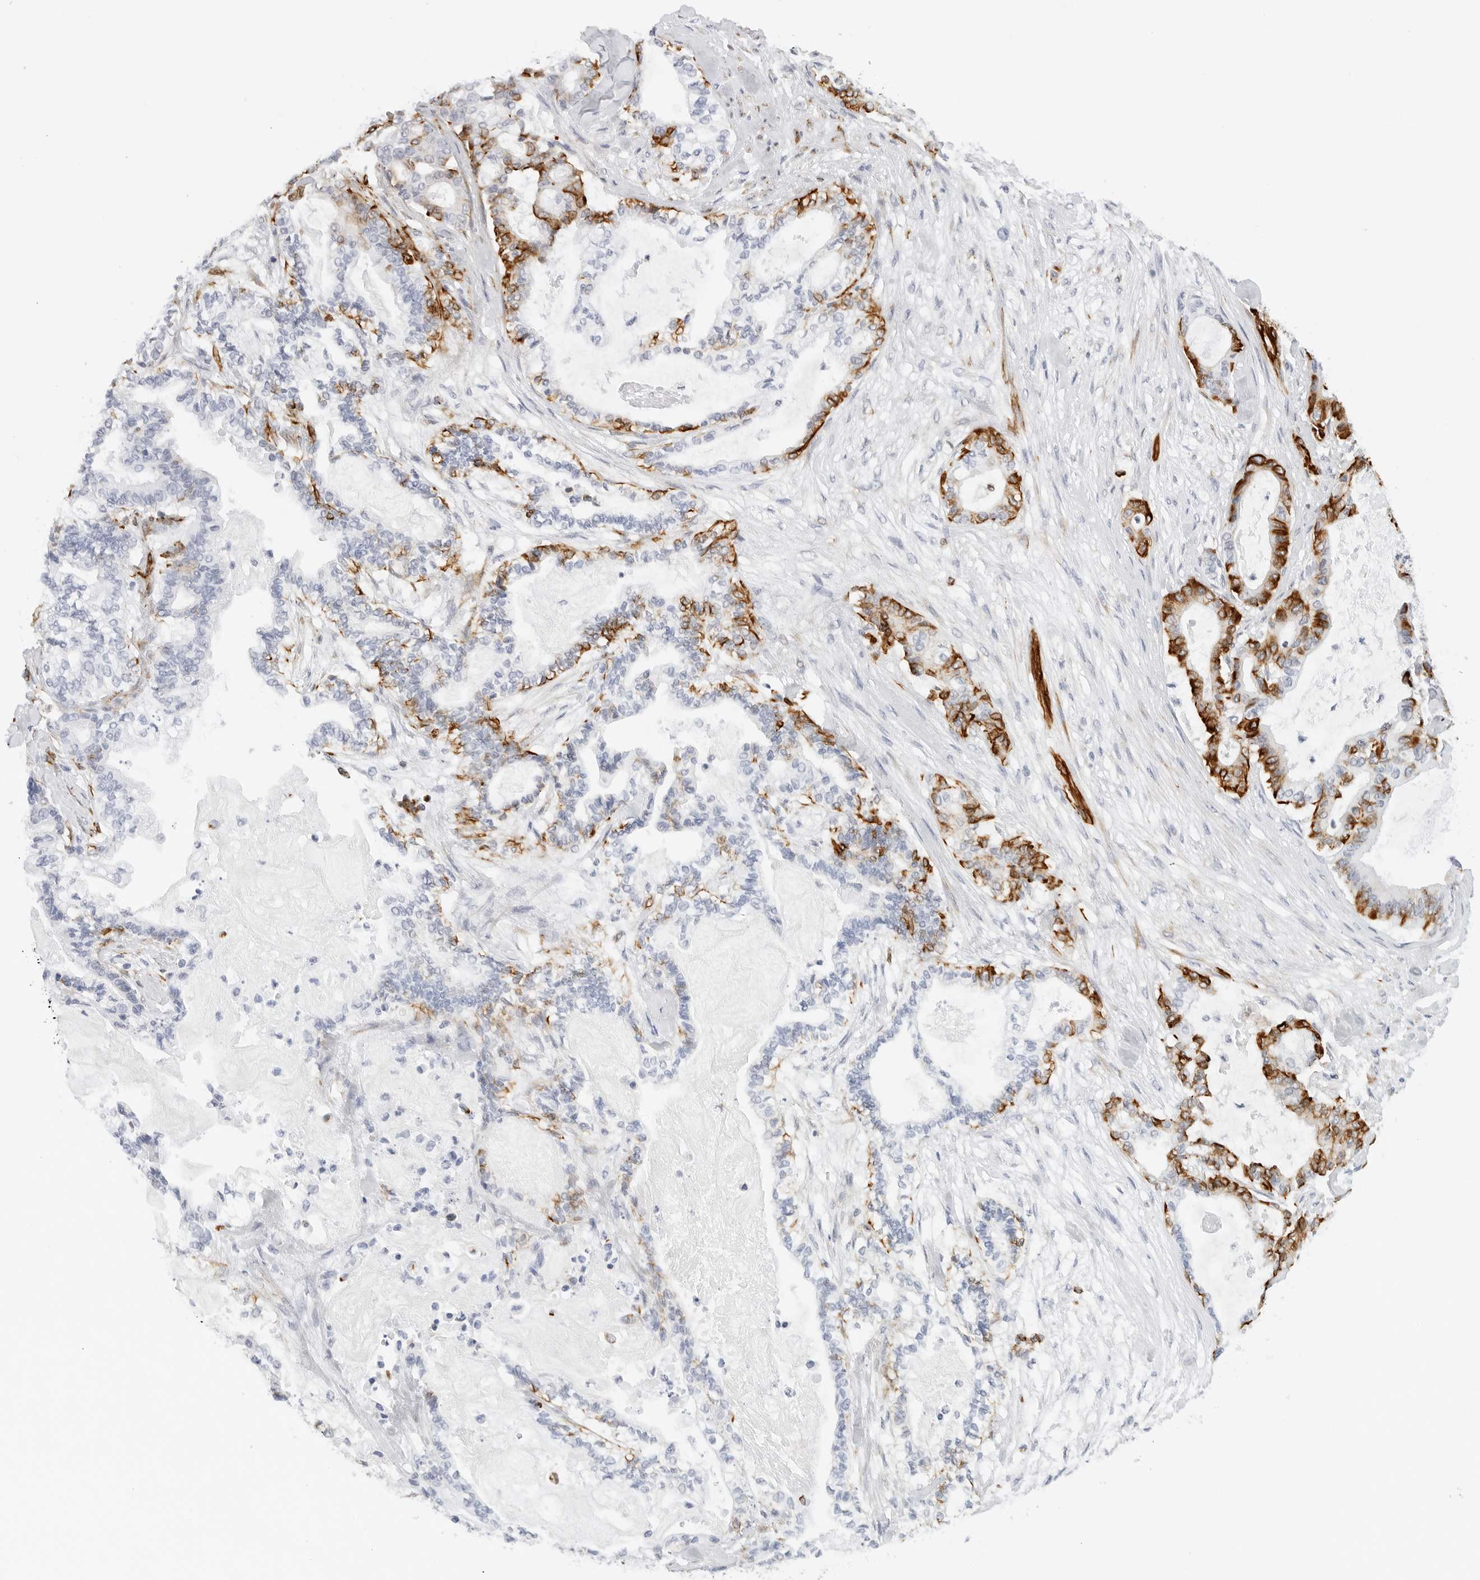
{"staining": {"intensity": "strong", "quantity": "<25%", "location": "cytoplasmic/membranous"}, "tissue": "pancreatic cancer", "cell_type": "Tumor cells", "image_type": "cancer", "snomed": [{"axis": "morphology", "description": "Adenocarcinoma, NOS"}, {"axis": "topography", "description": "Pancreas"}], "caption": "Immunohistochemical staining of human adenocarcinoma (pancreatic) exhibits strong cytoplasmic/membranous protein positivity in approximately <25% of tumor cells.", "gene": "NES", "patient": {"sex": "male", "age": 63}}